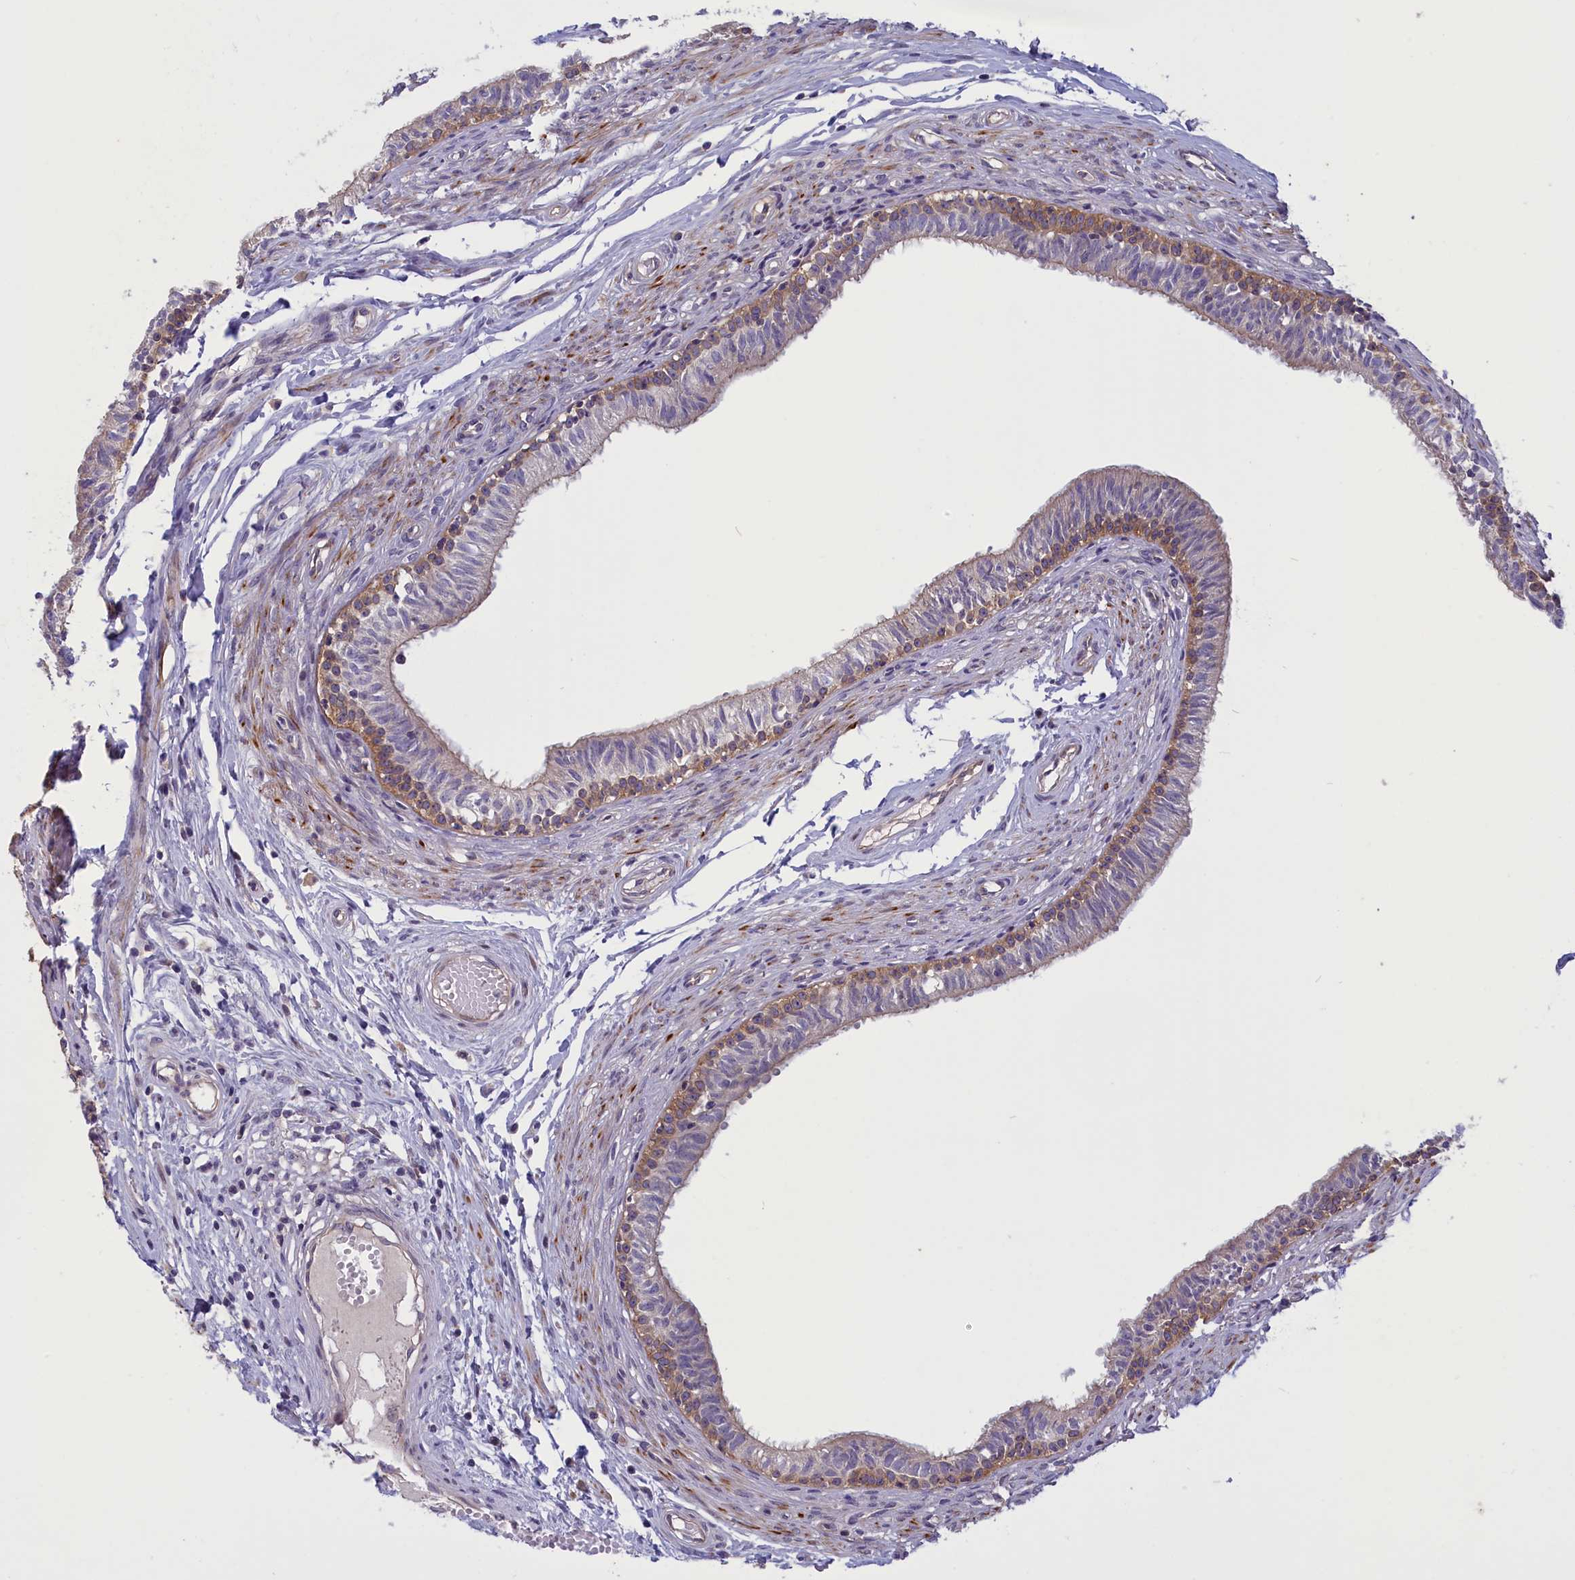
{"staining": {"intensity": "moderate", "quantity": "<25%", "location": "cytoplasmic/membranous"}, "tissue": "epididymis", "cell_type": "Glandular cells", "image_type": "normal", "snomed": [{"axis": "morphology", "description": "Normal tissue, NOS"}, {"axis": "topography", "description": "Epididymis, spermatic cord, NOS"}], "caption": "Brown immunohistochemical staining in unremarkable human epididymis shows moderate cytoplasmic/membranous positivity in about <25% of glandular cells.", "gene": "CORO2A", "patient": {"sex": "male", "age": 22}}